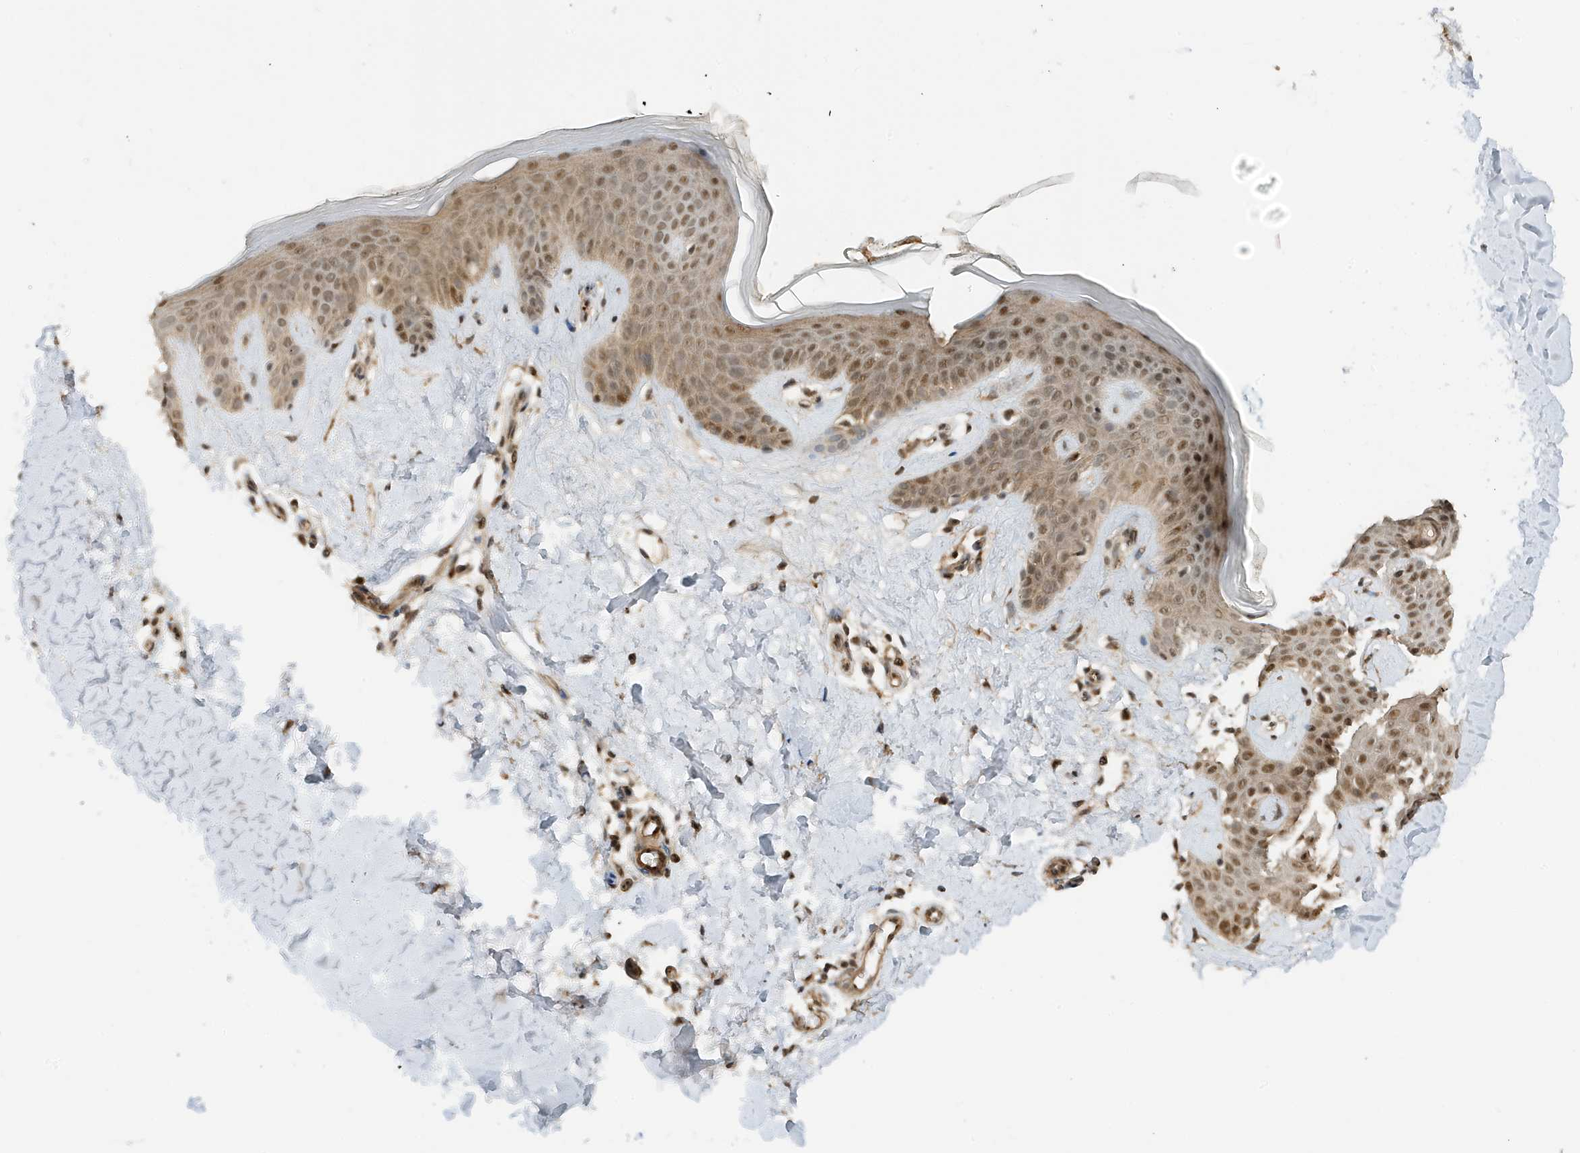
{"staining": {"intensity": "strong", "quantity": ">75%", "location": "cytoplasmic/membranous,nuclear"}, "tissue": "skin", "cell_type": "Fibroblasts", "image_type": "normal", "snomed": [{"axis": "morphology", "description": "Normal tissue, NOS"}, {"axis": "topography", "description": "Skin"}], "caption": "DAB (3,3'-diaminobenzidine) immunohistochemical staining of benign skin reveals strong cytoplasmic/membranous,nuclear protein positivity in approximately >75% of fibroblasts. (DAB (3,3'-diaminobenzidine) IHC, brown staining for protein, blue staining for nuclei).", "gene": "MAST3", "patient": {"sex": "female", "age": 64}}